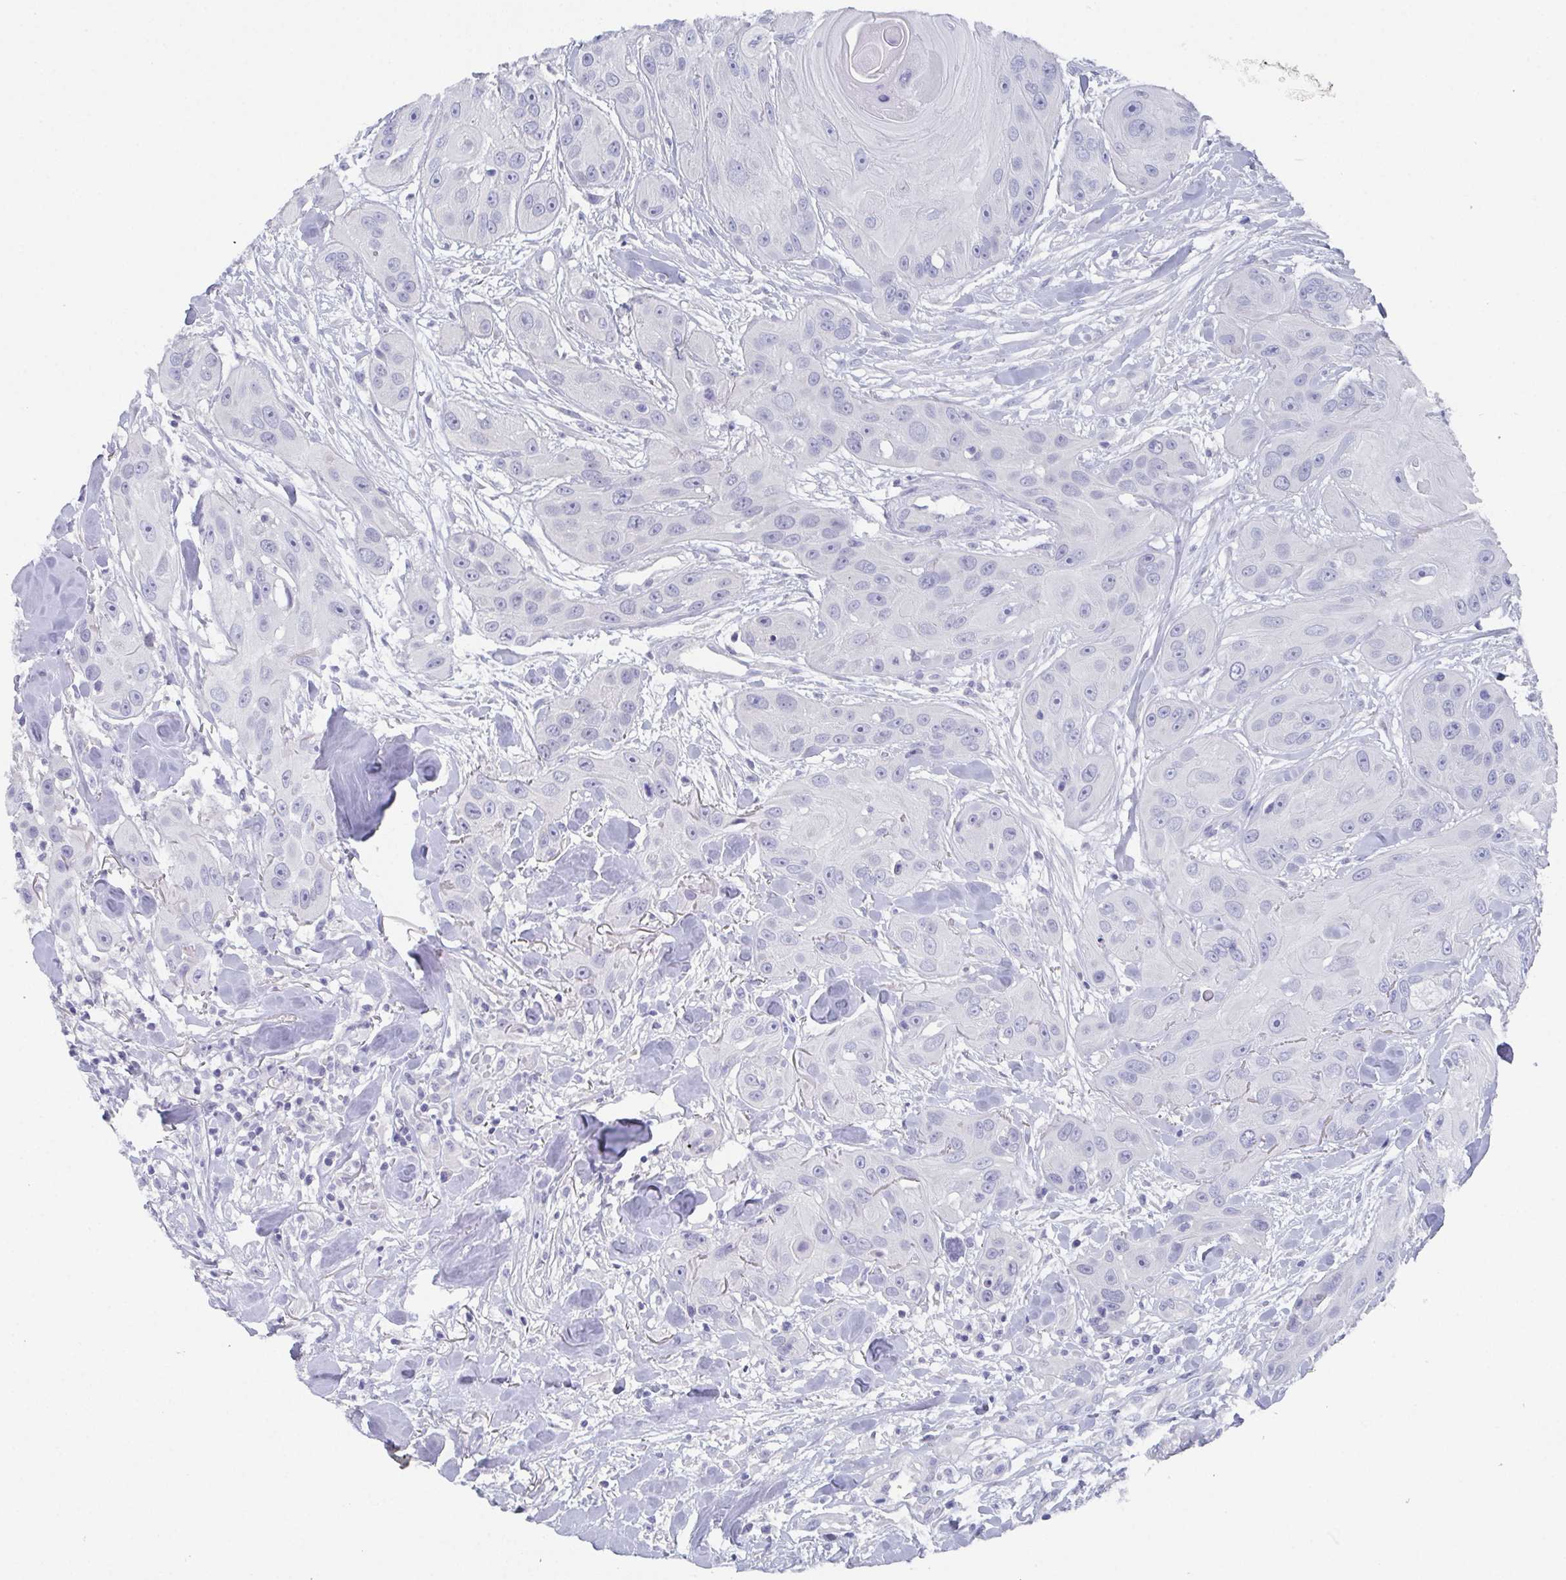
{"staining": {"intensity": "negative", "quantity": "none", "location": "none"}, "tissue": "head and neck cancer", "cell_type": "Tumor cells", "image_type": "cancer", "snomed": [{"axis": "morphology", "description": "Squamous cell carcinoma, NOS"}, {"axis": "topography", "description": "Oral tissue"}, {"axis": "topography", "description": "Head-Neck"}], "caption": "An IHC histopathology image of head and neck cancer (squamous cell carcinoma) is shown. There is no staining in tumor cells of head and neck cancer (squamous cell carcinoma).", "gene": "DYDC2", "patient": {"sex": "male", "age": 77}}